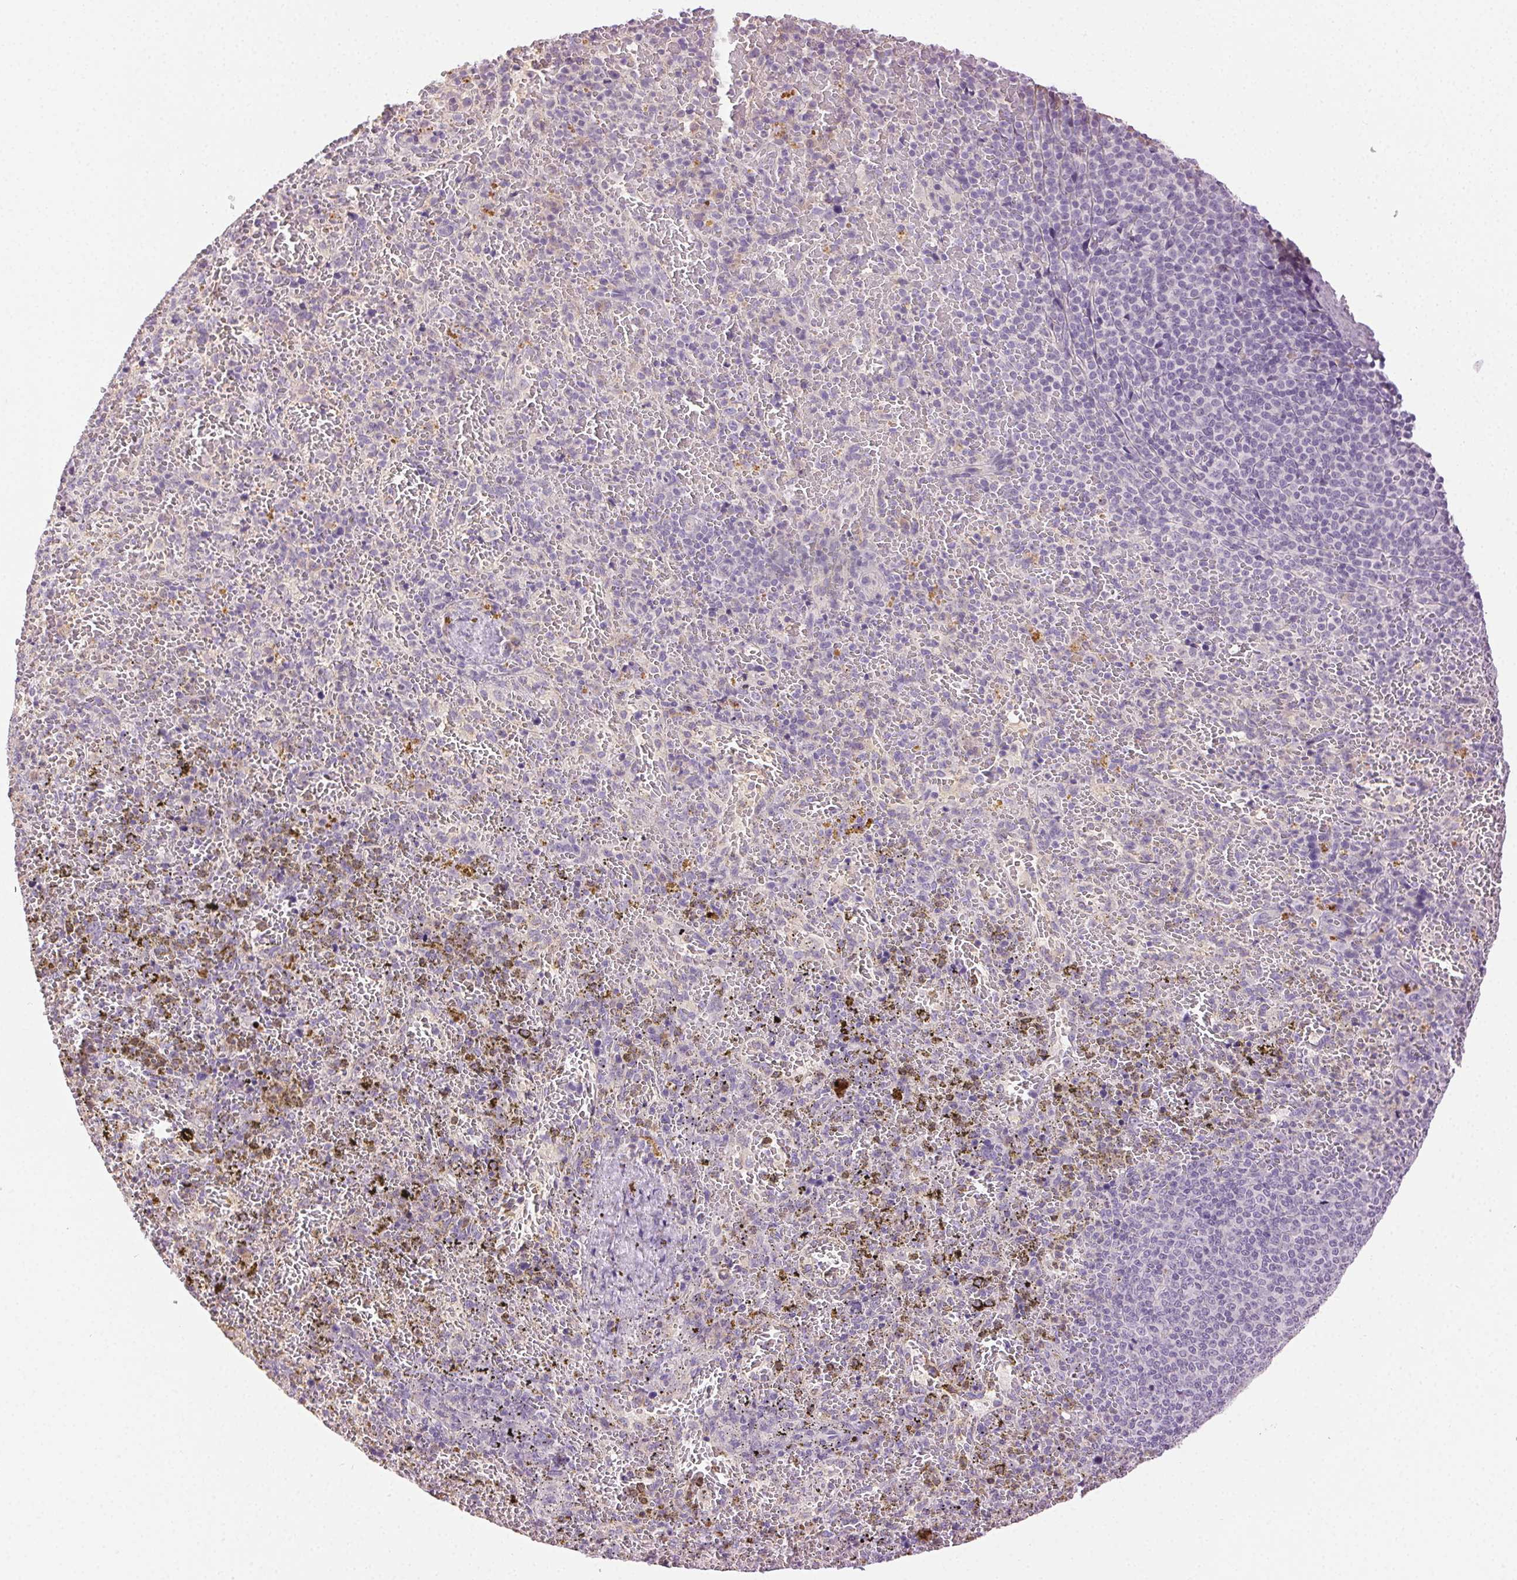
{"staining": {"intensity": "negative", "quantity": "none", "location": "none"}, "tissue": "spleen", "cell_type": "Cells in red pulp", "image_type": "normal", "snomed": [{"axis": "morphology", "description": "Normal tissue, NOS"}, {"axis": "topography", "description": "Spleen"}], "caption": "High power microscopy micrograph of an immunohistochemistry (IHC) micrograph of benign spleen, revealing no significant expression in cells in red pulp. (Stains: DAB (3,3'-diaminobenzidine) immunohistochemistry with hematoxylin counter stain, Microscopy: brightfield microscopy at high magnification).", "gene": "BPIFB2", "patient": {"sex": "female", "age": 50}}